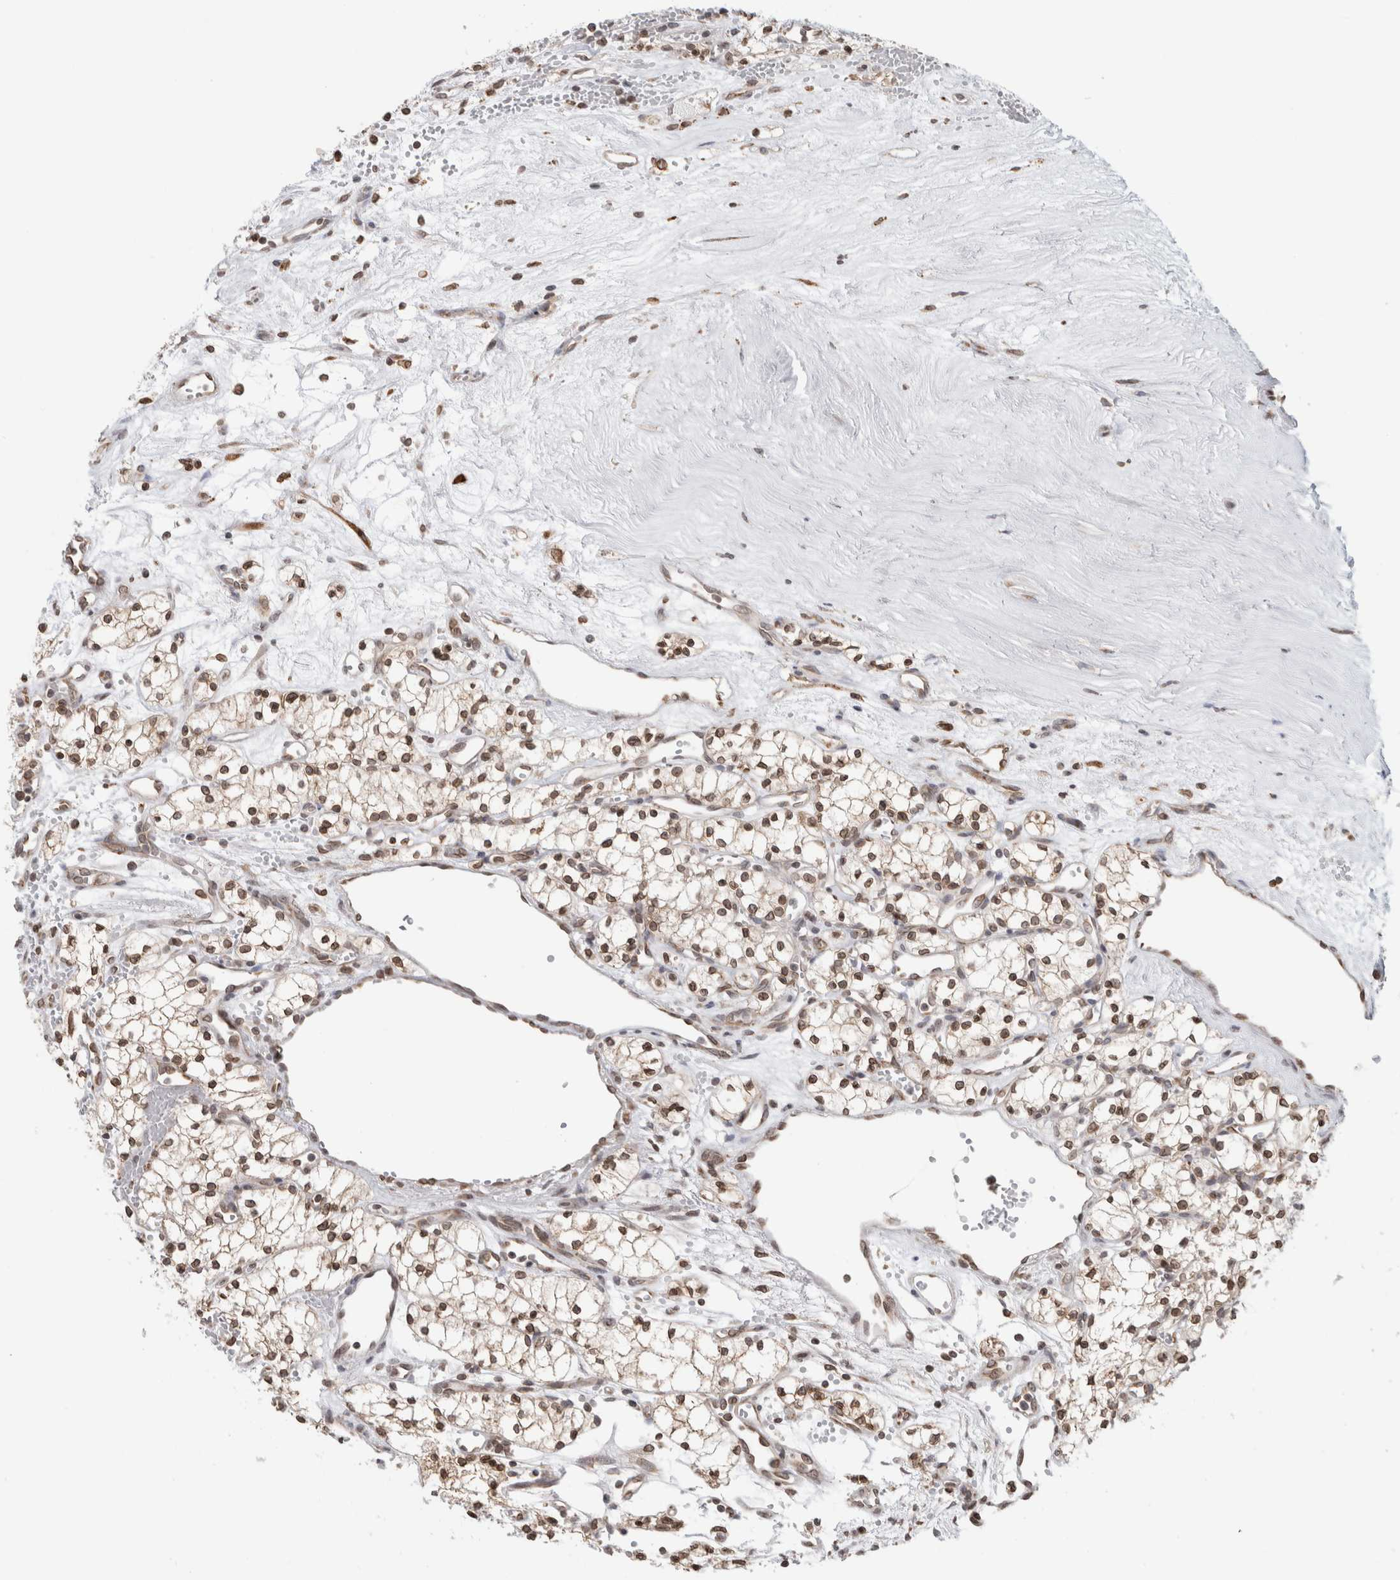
{"staining": {"intensity": "moderate", "quantity": ">75%", "location": "nuclear"}, "tissue": "renal cancer", "cell_type": "Tumor cells", "image_type": "cancer", "snomed": [{"axis": "morphology", "description": "Adenocarcinoma, NOS"}, {"axis": "topography", "description": "Kidney"}], "caption": "Immunohistochemistry (DAB (3,3'-diaminobenzidine)) staining of renal adenocarcinoma exhibits moderate nuclear protein expression in about >75% of tumor cells.", "gene": "RBMX2", "patient": {"sex": "male", "age": 59}}